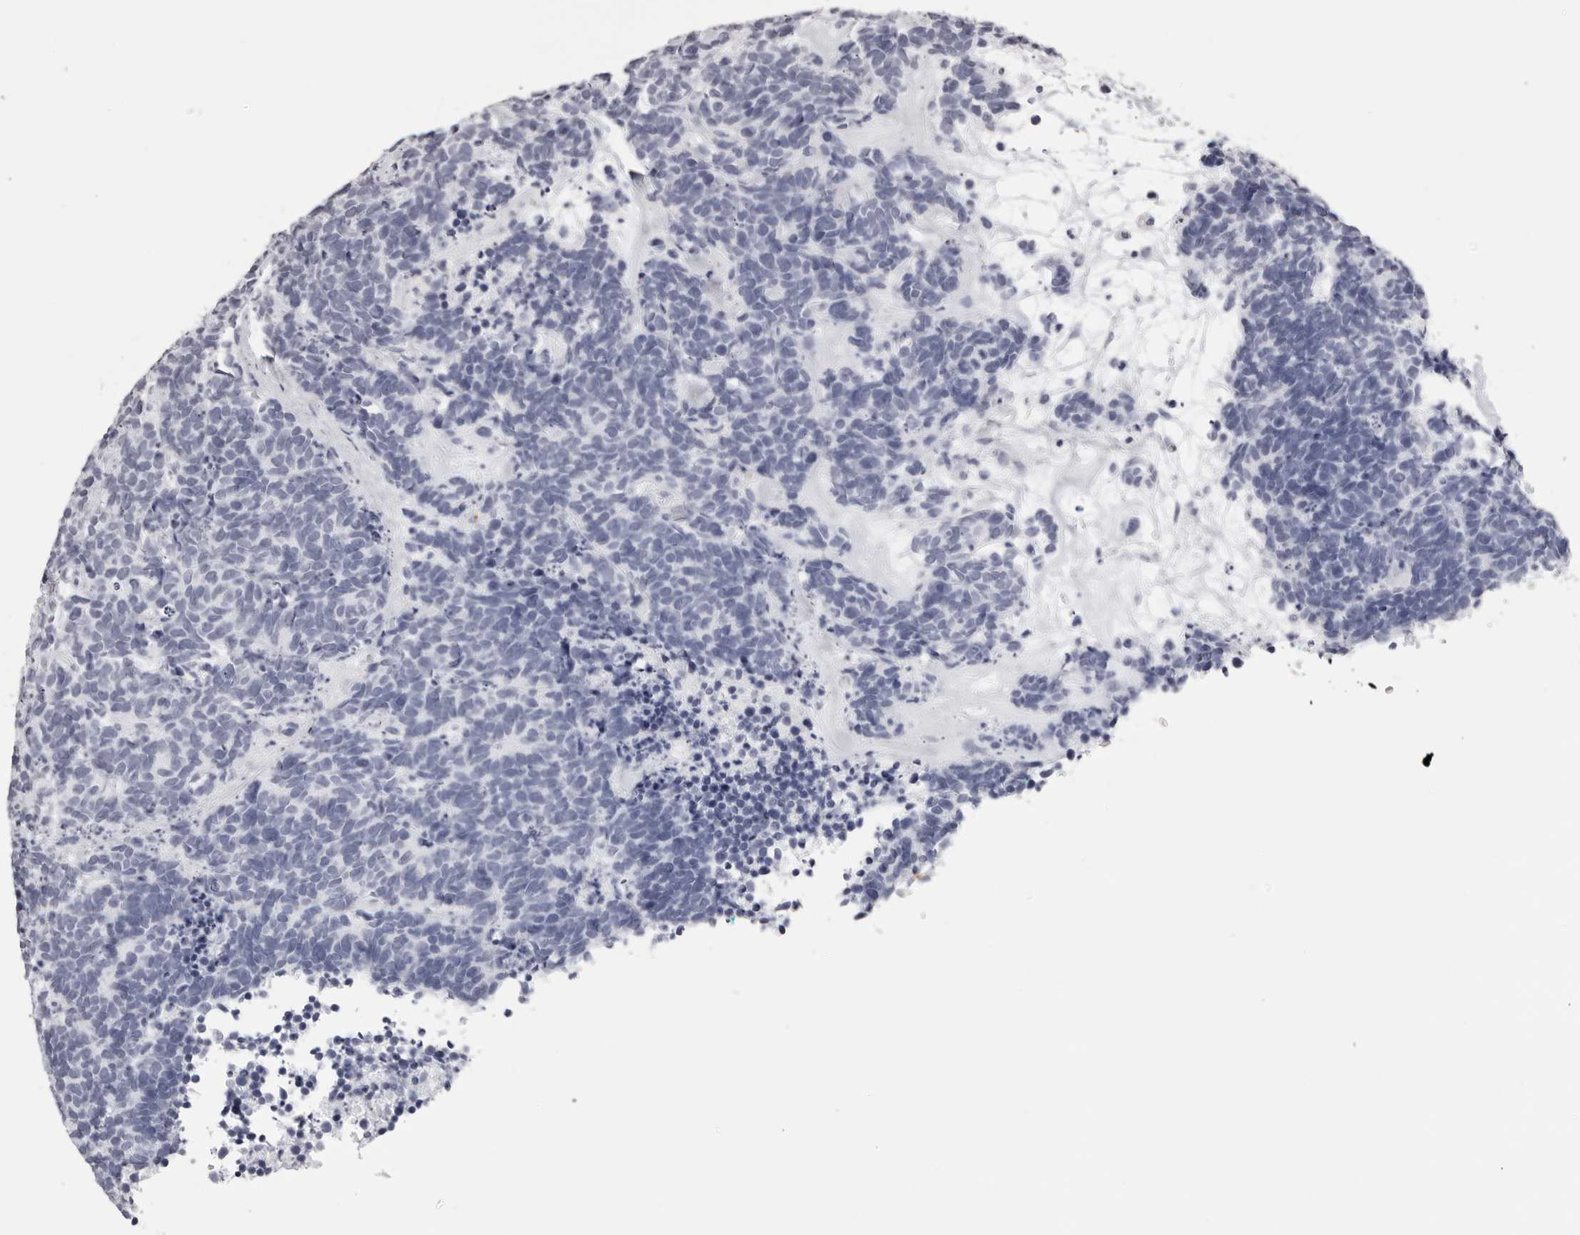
{"staining": {"intensity": "negative", "quantity": "none", "location": "none"}, "tissue": "carcinoid", "cell_type": "Tumor cells", "image_type": "cancer", "snomed": [{"axis": "morphology", "description": "Carcinoma, NOS"}, {"axis": "morphology", "description": "Carcinoid, malignant, NOS"}, {"axis": "topography", "description": "Urinary bladder"}], "caption": "Tumor cells show no significant positivity in carcinoma. (Immunohistochemistry, brightfield microscopy, high magnification).", "gene": "RHO", "patient": {"sex": "male", "age": 57}}